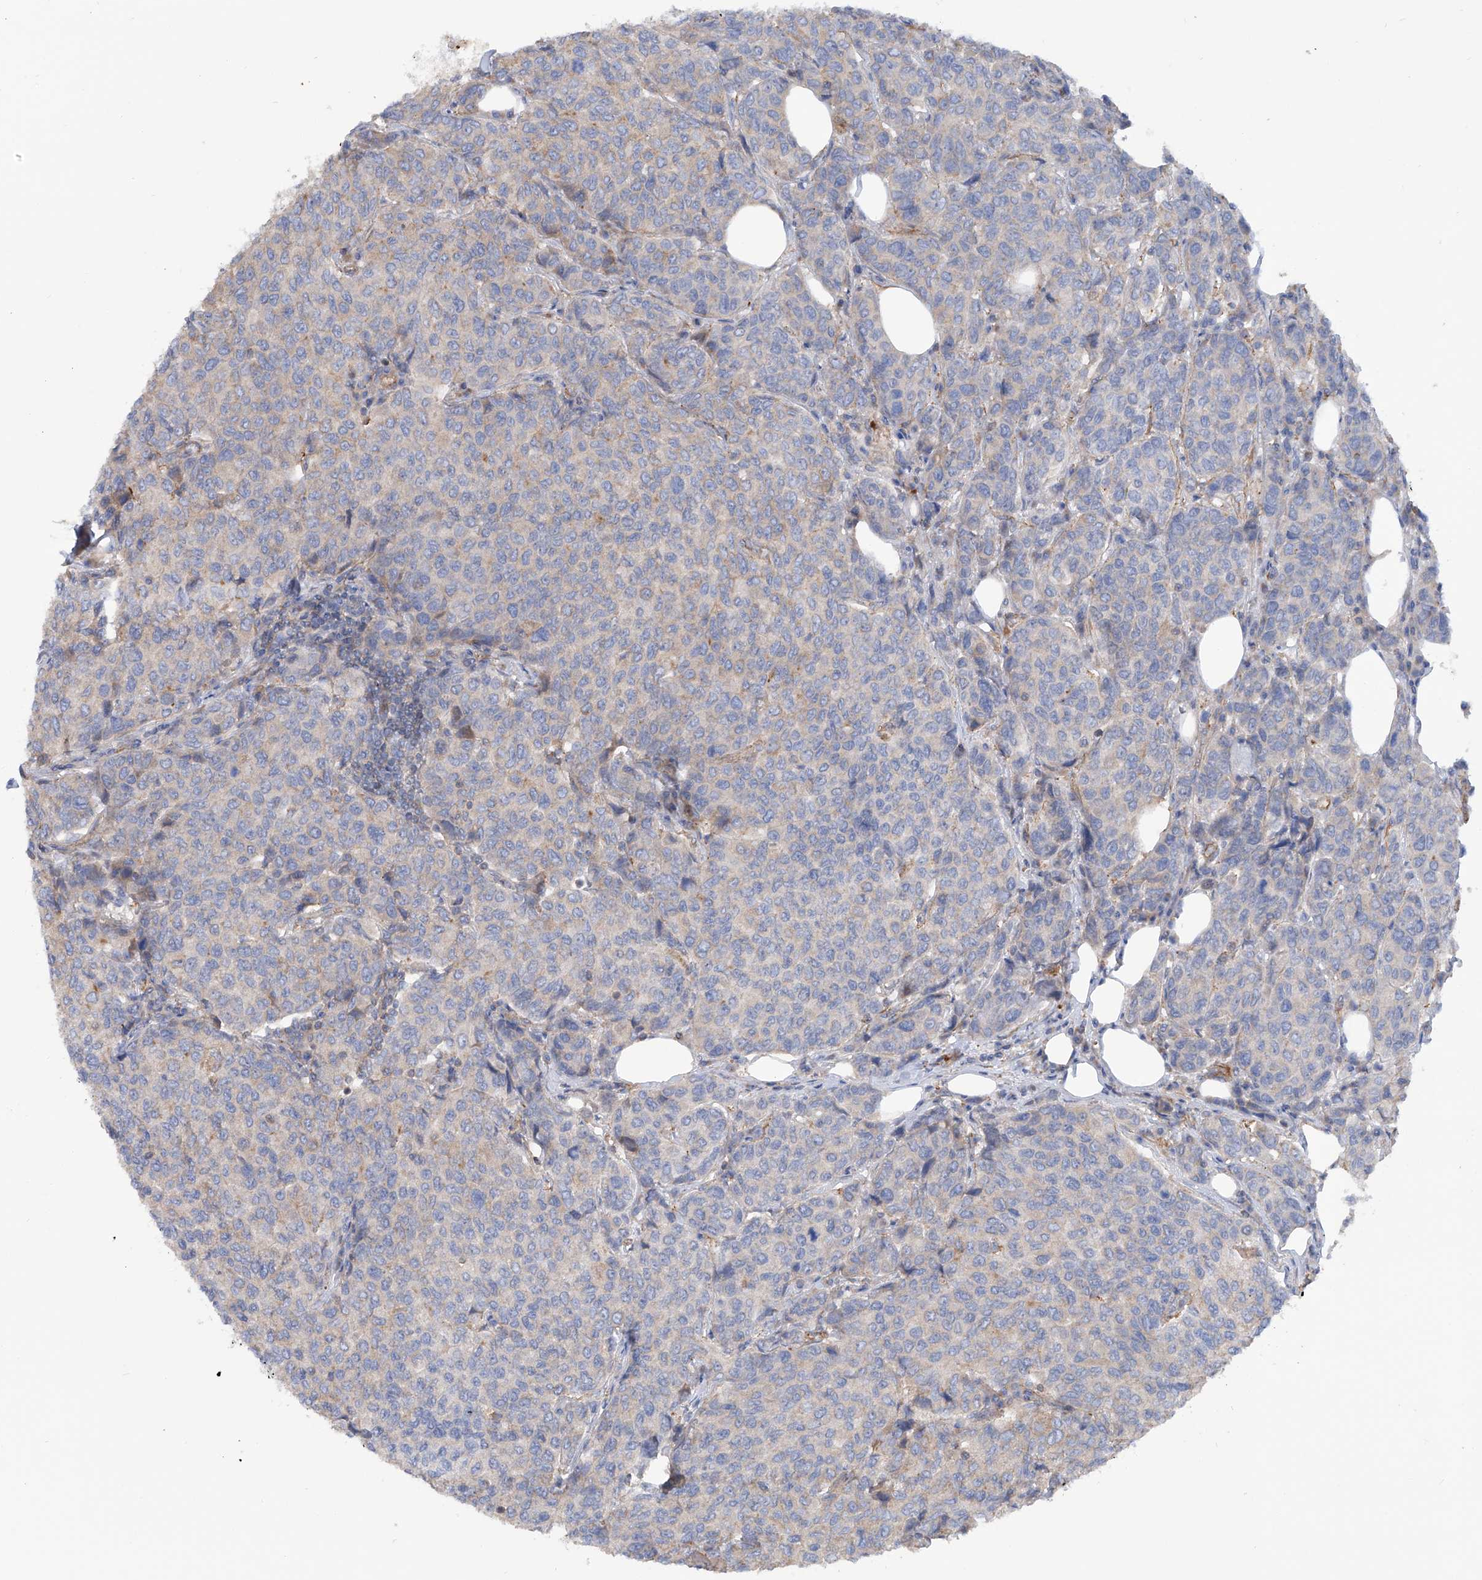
{"staining": {"intensity": "negative", "quantity": "none", "location": "none"}, "tissue": "breast cancer", "cell_type": "Tumor cells", "image_type": "cancer", "snomed": [{"axis": "morphology", "description": "Duct carcinoma"}, {"axis": "topography", "description": "Breast"}], "caption": "An immunohistochemistry (IHC) histopathology image of breast cancer is shown. There is no staining in tumor cells of breast cancer. (DAB (3,3'-diaminobenzidine) immunohistochemistry visualized using brightfield microscopy, high magnification).", "gene": "TMEM209", "patient": {"sex": "female", "age": 55}}